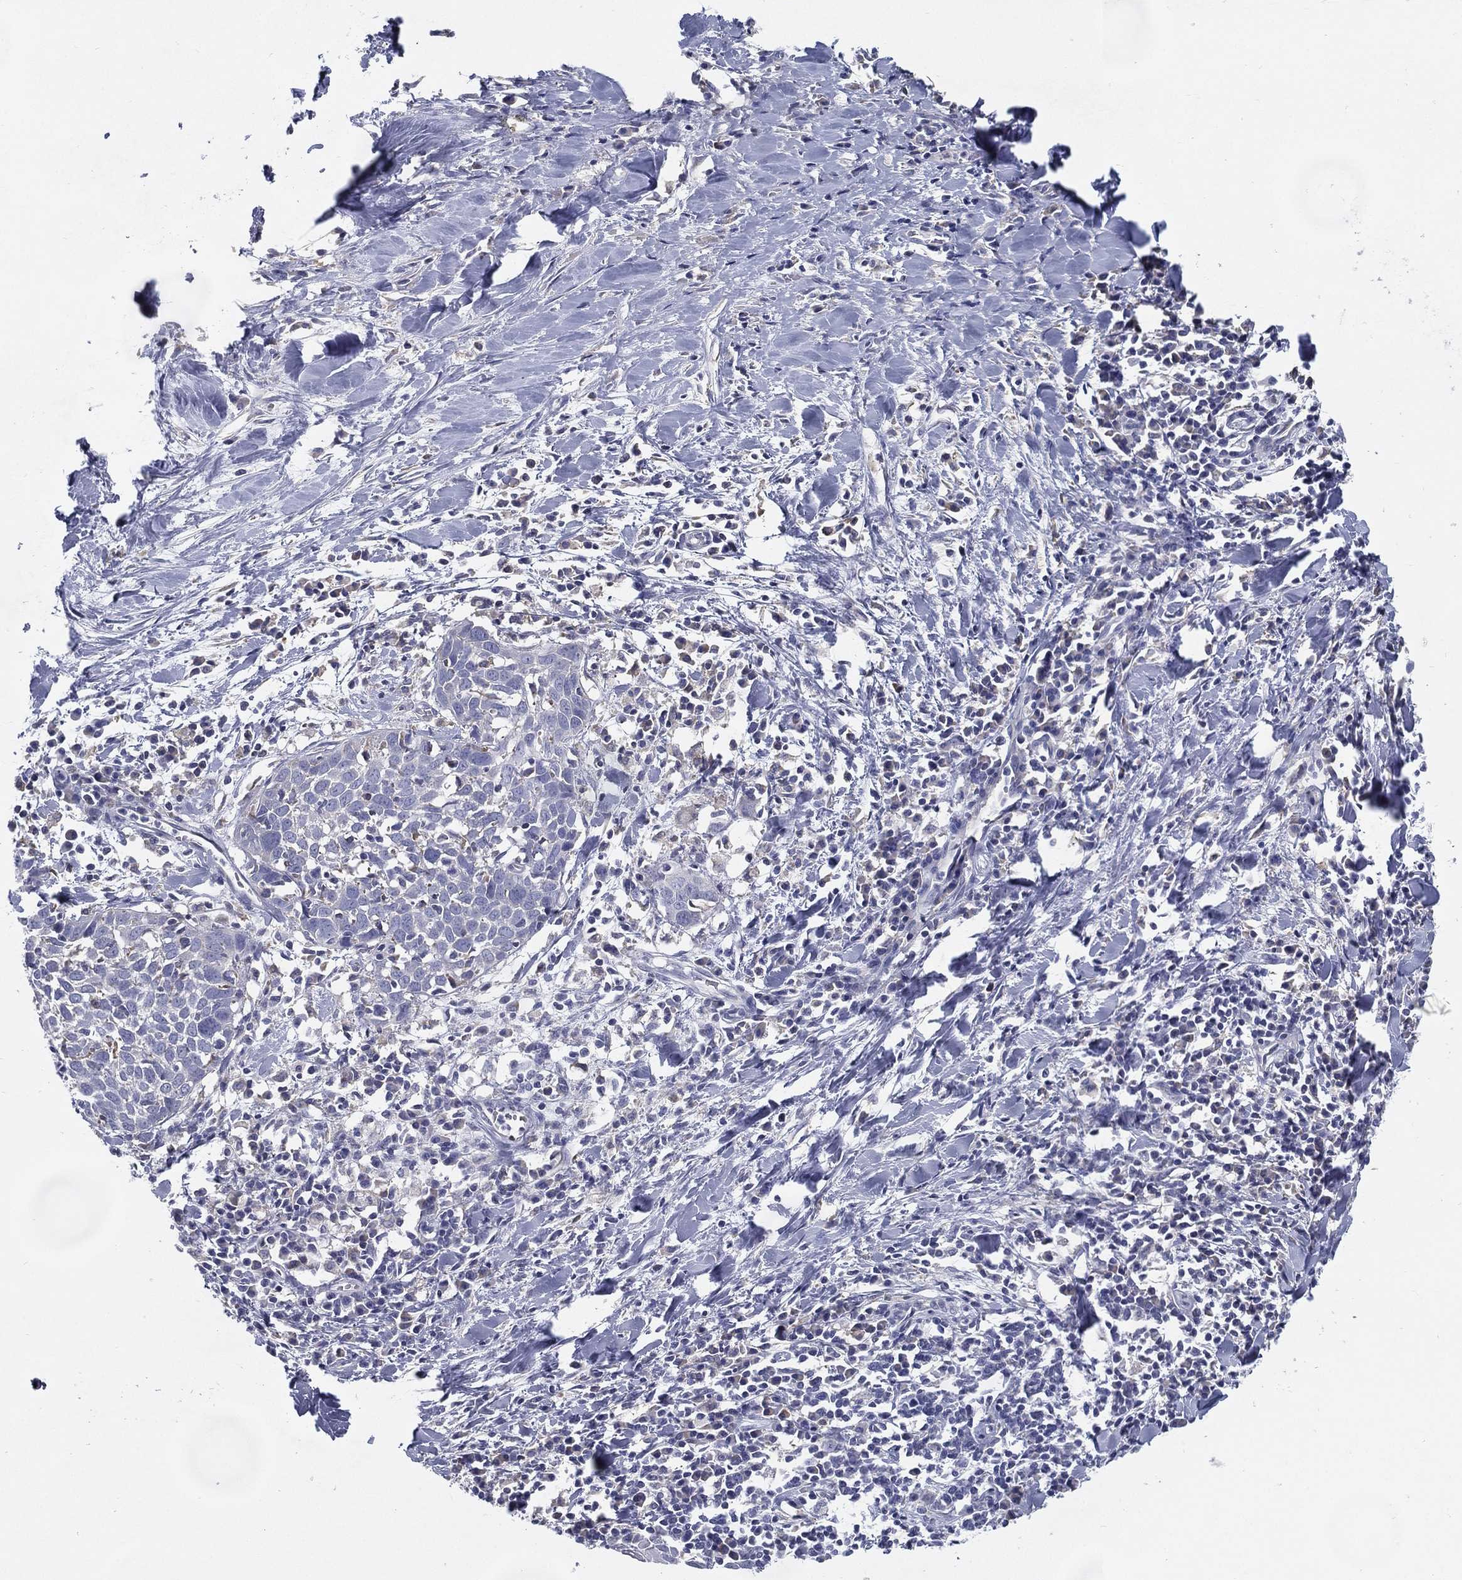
{"staining": {"intensity": "negative", "quantity": "none", "location": "none"}, "tissue": "lung cancer", "cell_type": "Tumor cells", "image_type": "cancer", "snomed": [{"axis": "morphology", "description": "Squamous cell carcinoma, NOS"}, {"axis": "topography", "description": "Lung"}], "caption": "DAB (3,3'-diaminobenzidine) immunohistochemical staining of lung cancer (squamous cell carcinoma) exhibits no significant staining in tumor cells.", "gene": "C19orf18", "patient": {"sex": "male", "age": 57}}